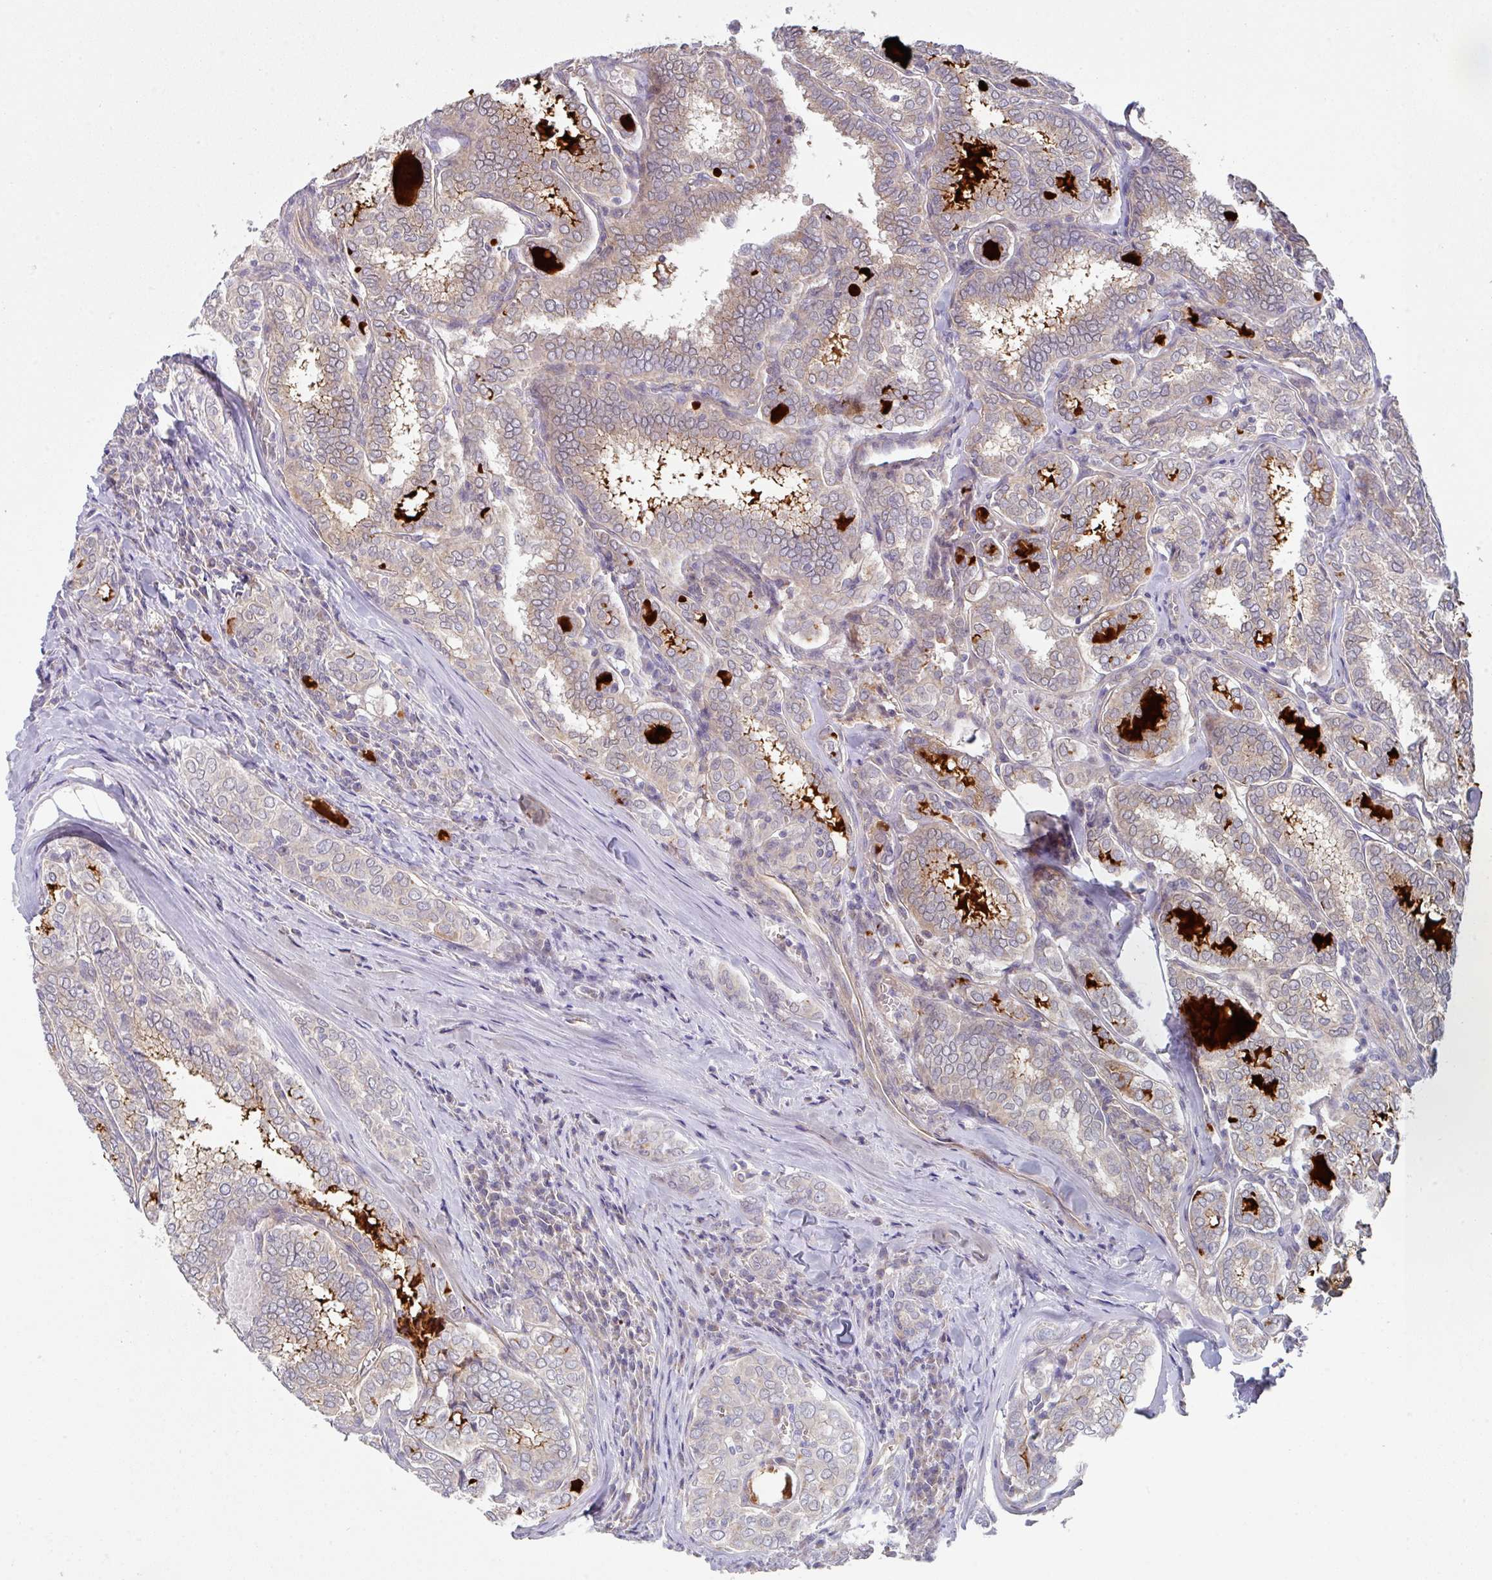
{"staining": {"intensity": "moderate", "quantity": "25%-75%", "location": "cytoplasmic/membranous"}, "tissue": "thyroid cancer", "cell_type": "Tumor cells", "image_type": "cancer", "snomed": [{"axis": "morphology", "description": "Papillary adenocarcinoma, NOS"}, {"axis": "topography", "description": "Thyroid gland"}], "caption": "Tumor cells exhibit medium levels of moderate cytoplasmic/membranous staining in approximately 25%-75% of cells in thyroid papillary adenocarcinoma.", "gene": "DCAF12L2", "patient": {"sex": "female", "age": 30}}